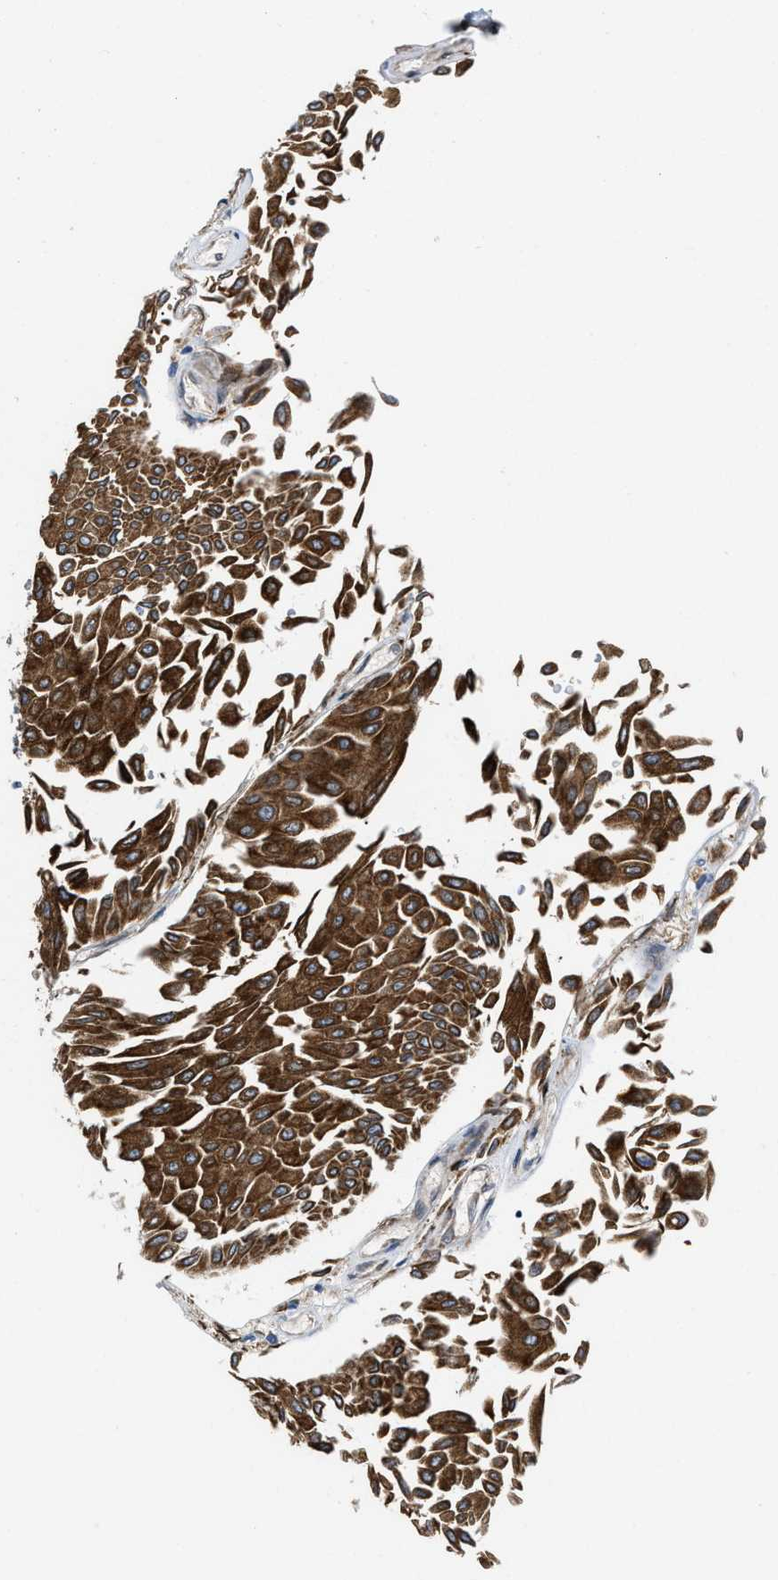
{"staining": {"intensity": "strong", "quantity": ">75%", "location": "cytoplasmic/membranous"}, "tissue": "urothelial cancer", "cell_type": "Tumor cells", "image_type": "cancer", "snomed": [{"axis": "morphology", "description": "Urothelial carcinoma, Low grade"}, {"axis": "topography", "description": "Urinary bladder"}], "caption": "An immunohistochemistry (IHC) micrograph of tumor tissue is shown. Protein staining in brown labels strong cytoplasmic/membranous positivity in urothelial cancer within tumor cells.", "gene": "ERLIN2", "patient": {"sex": "male", "age": 67}}